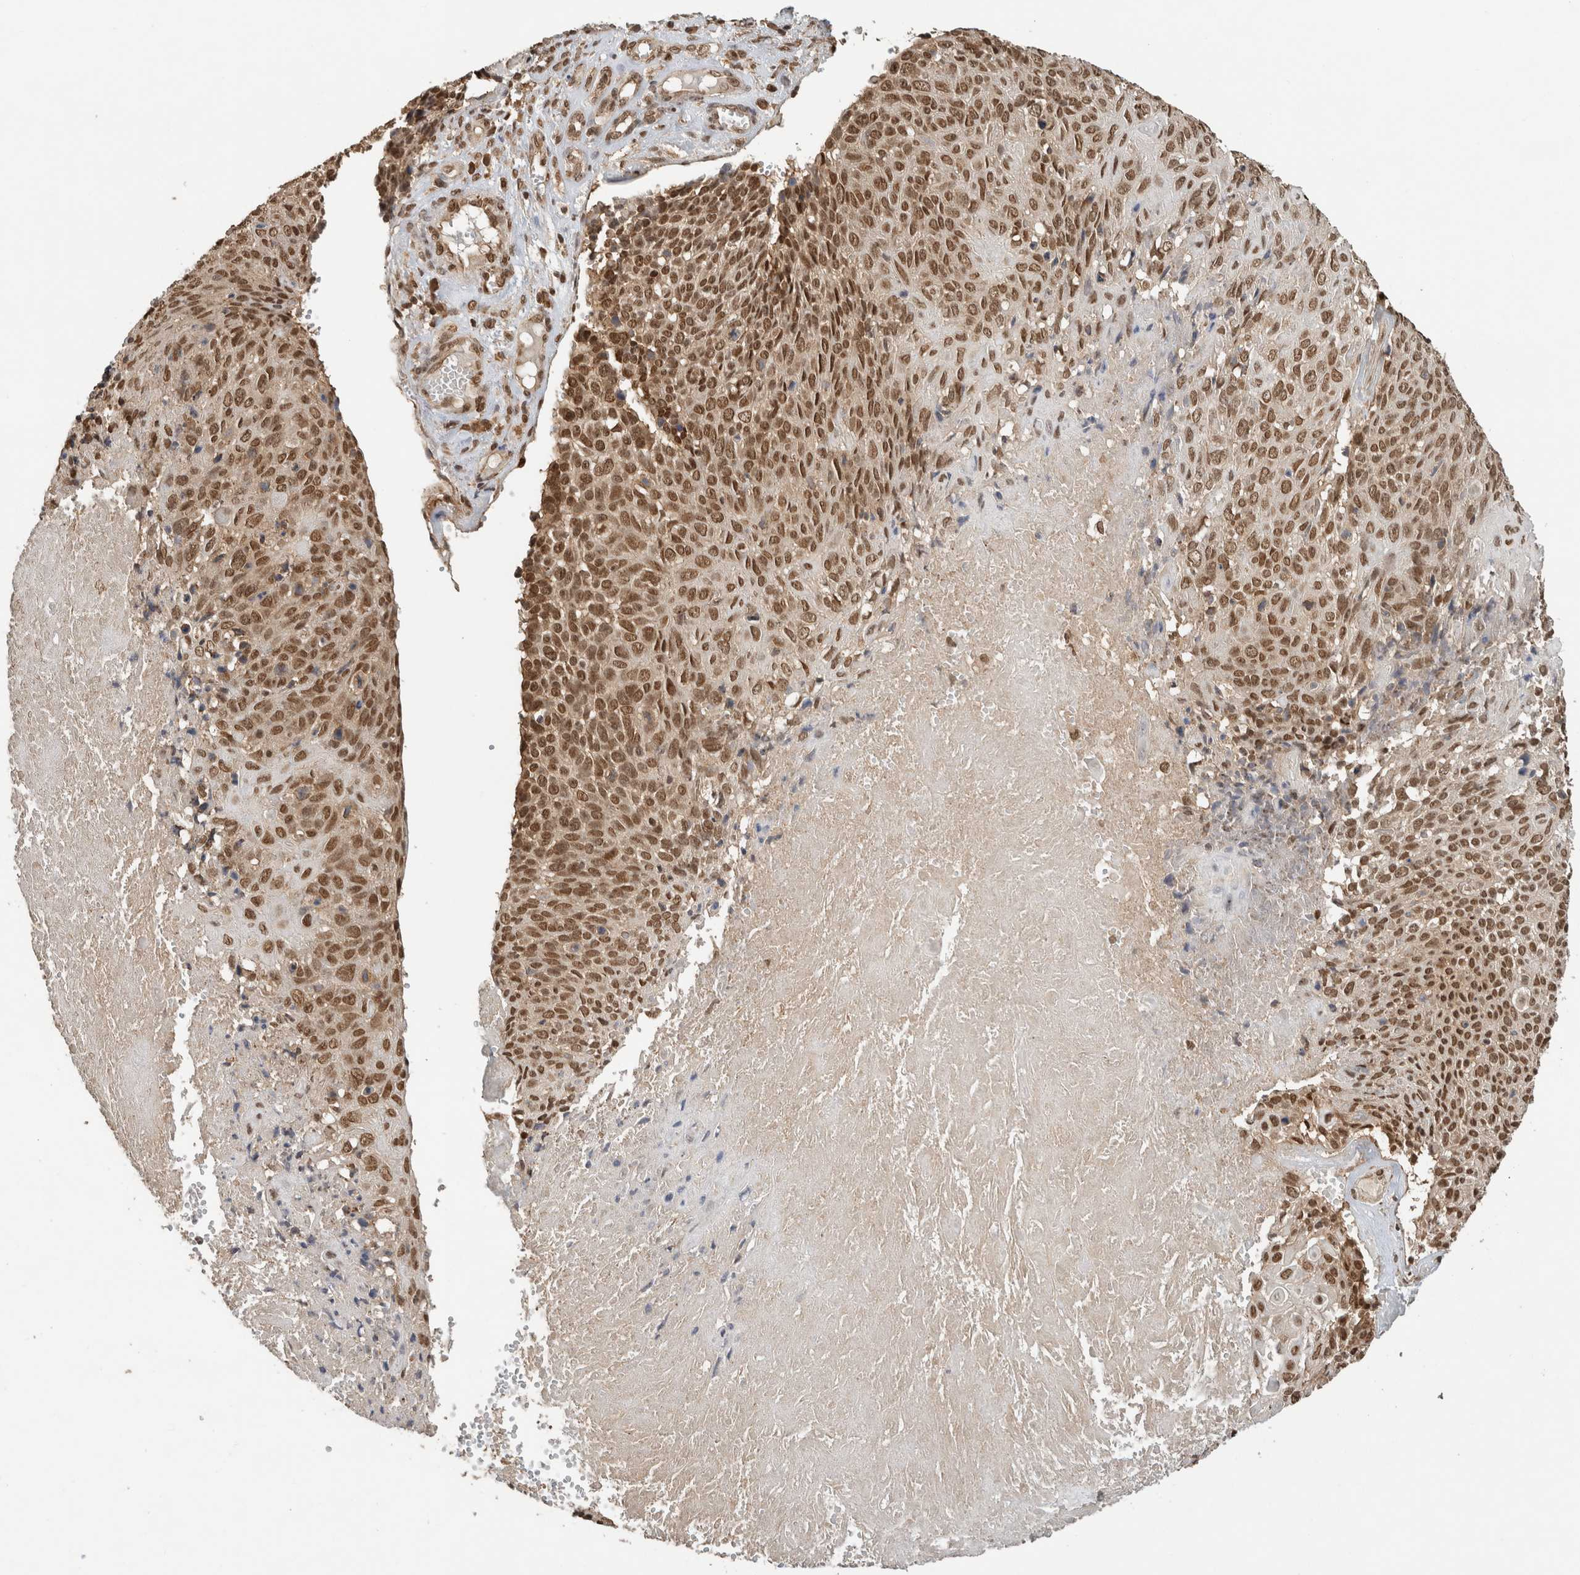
{"staining": {"intensity": "moderate", "quantity": ">75%", "location": "nuclear"}, "tissue": "cervical cancer", "cell_type": "Tumor cells", "image_type": "cancer", "snomed": [{"axis": "morphology", "description": "Squamous cell carcinoma, NOS"}, {"axis": "topography", "description": "Cervix"}], "caption": "This is an image of immunohistochemistry (IHC) staining of cervical squamous cell carcinoma, which shows moderate staining in the nuclear of tumor cells.", "gene": "C1orf21", "patient": {"sex": "female", "age": 74}}